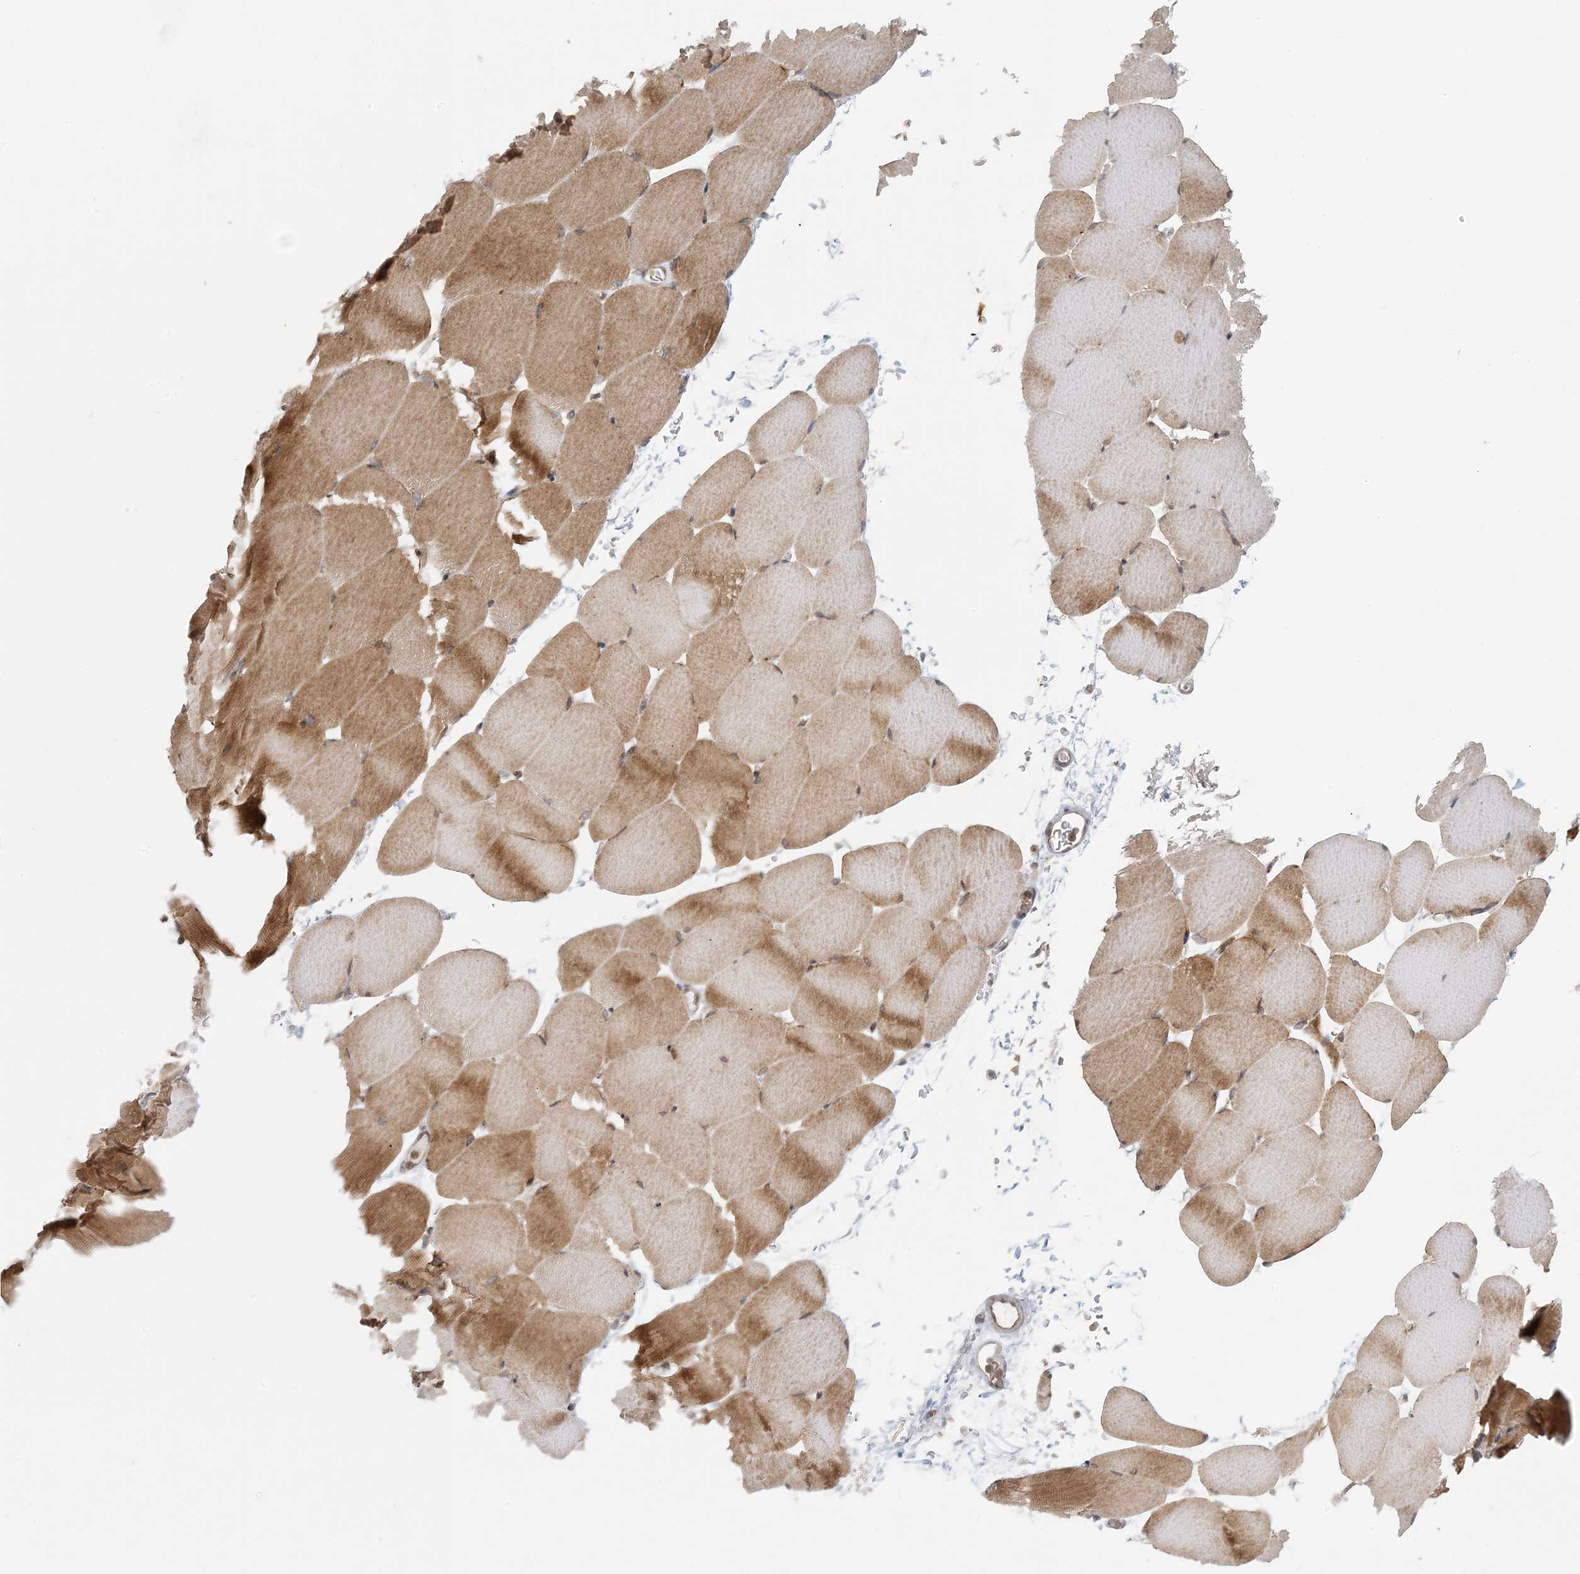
{"staining": {"intensity": "moderate", "quantity": ">75%", "location": "cytoplasmic/membranous"}, "tissue": "skeletal muscle", "cell_type": "Myocytes", "image_type": "normal", "snomed": [{"axis": "morphology", "description": "Normal tissue, NOS"}, {"axis": "topography", "description": "Skeletal muscle"}, {"axis": "topography", "description": "Parathyroid gland"}], "caption": "Benign skeletal muscle was stained to show a protein in brown. There is medium levels of moderate cytoplasmic/membranous expression in about >75% of myocytes.", "gene": "ATP13A2", "patient": {"sex": "female", "age": 37}}